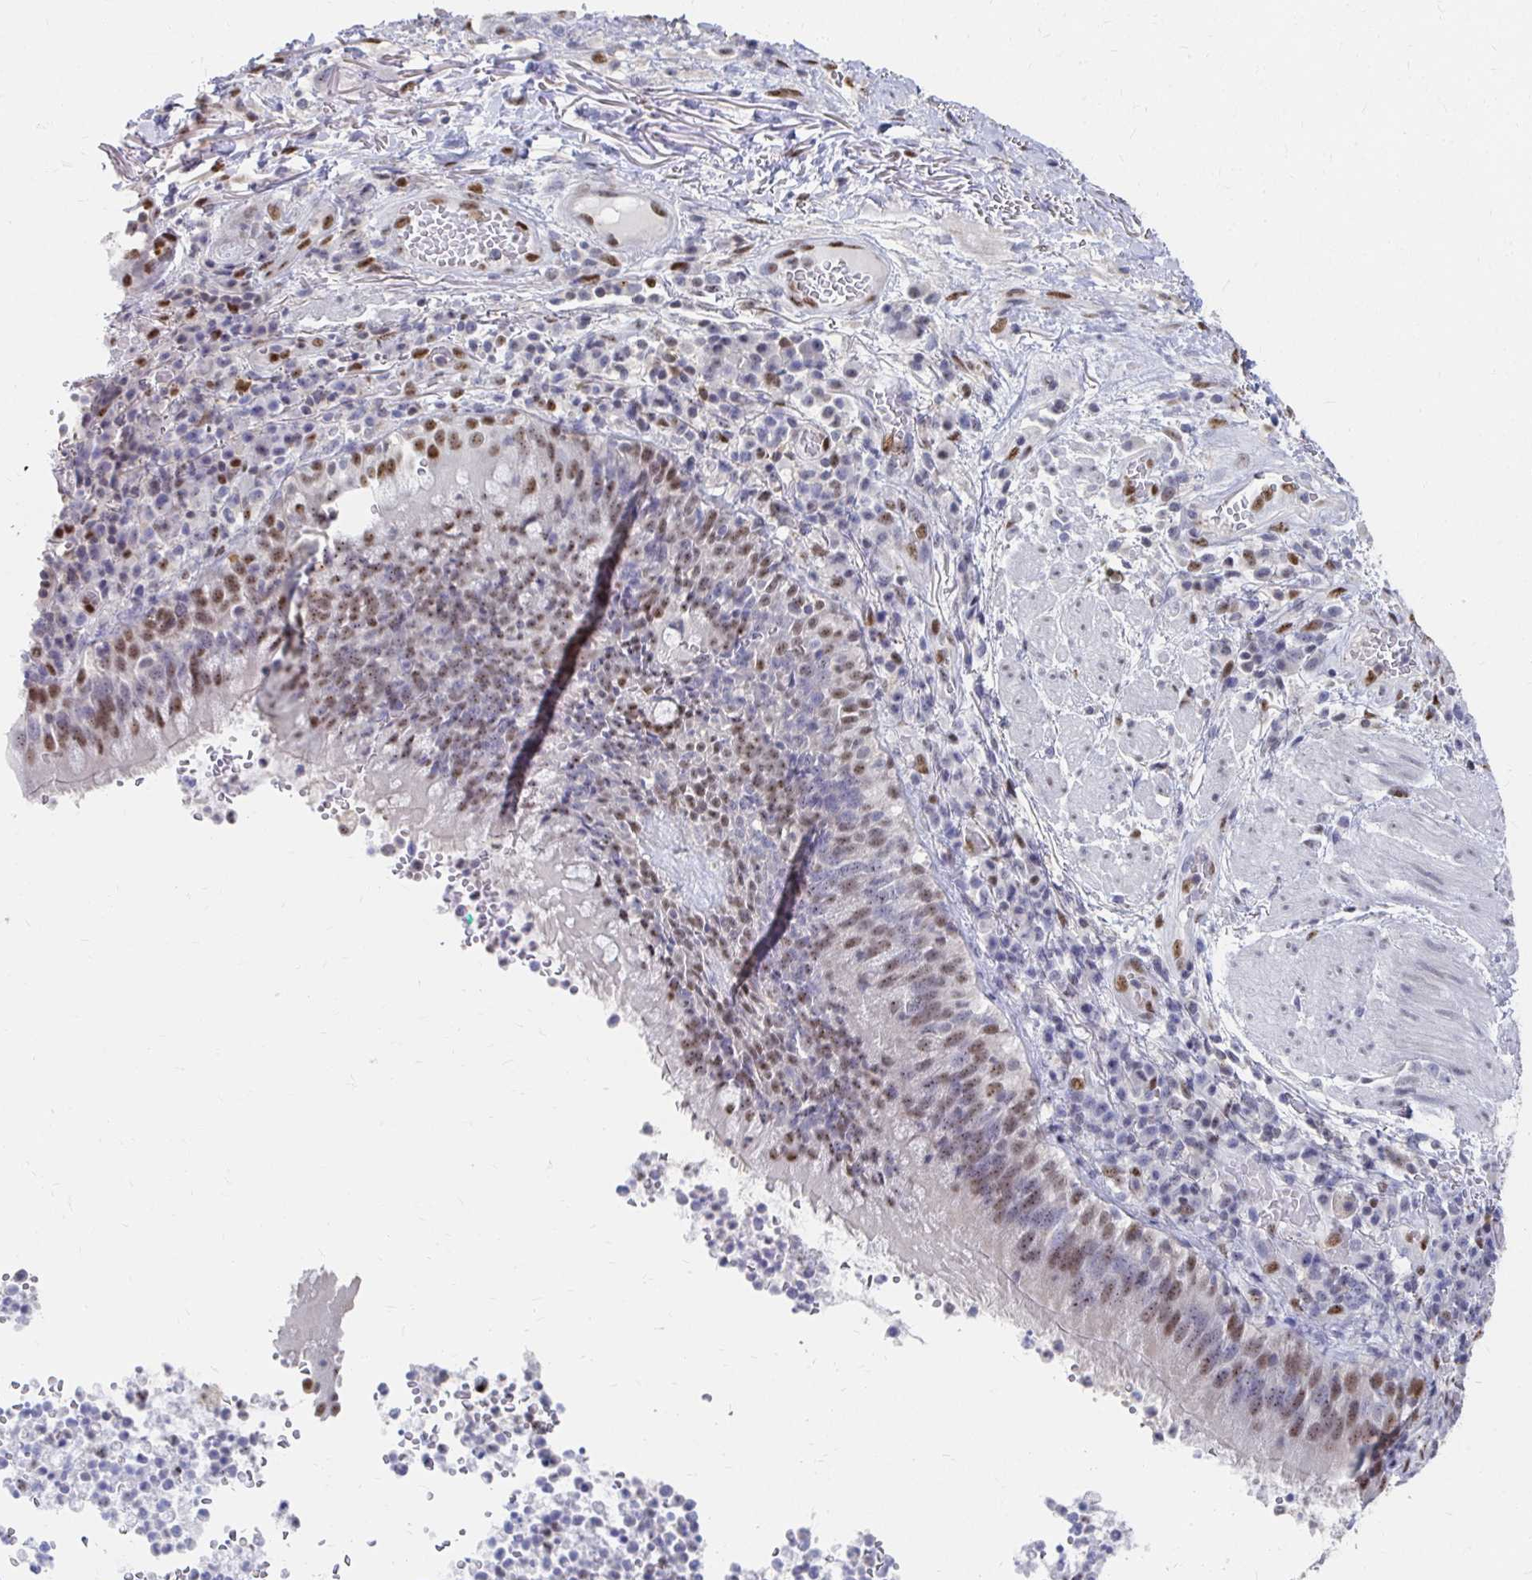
{"staining": {"intensity": "moderate", "quantity": "25%-75%", "location": "nuclear"}, "tissue": "bronchus", "cell_type": "Respiratory epithelial cells", "image_type": "normal", "snomed": [{"axis": "morphology", "description": "Normal tissue, NOS"}, {"axis": "topography", "description": "Lymph node"}, {"axis": "topography", "description": "Bronchus"}], "caption": "The histopathology image reveals staining of unremarkable bronchus, revealing moderate nuclear protein positivity (brown color) within respiratory epithelial cells.", "gene": "CLIC3", "patient": {"sex": "male", "age": 56}}